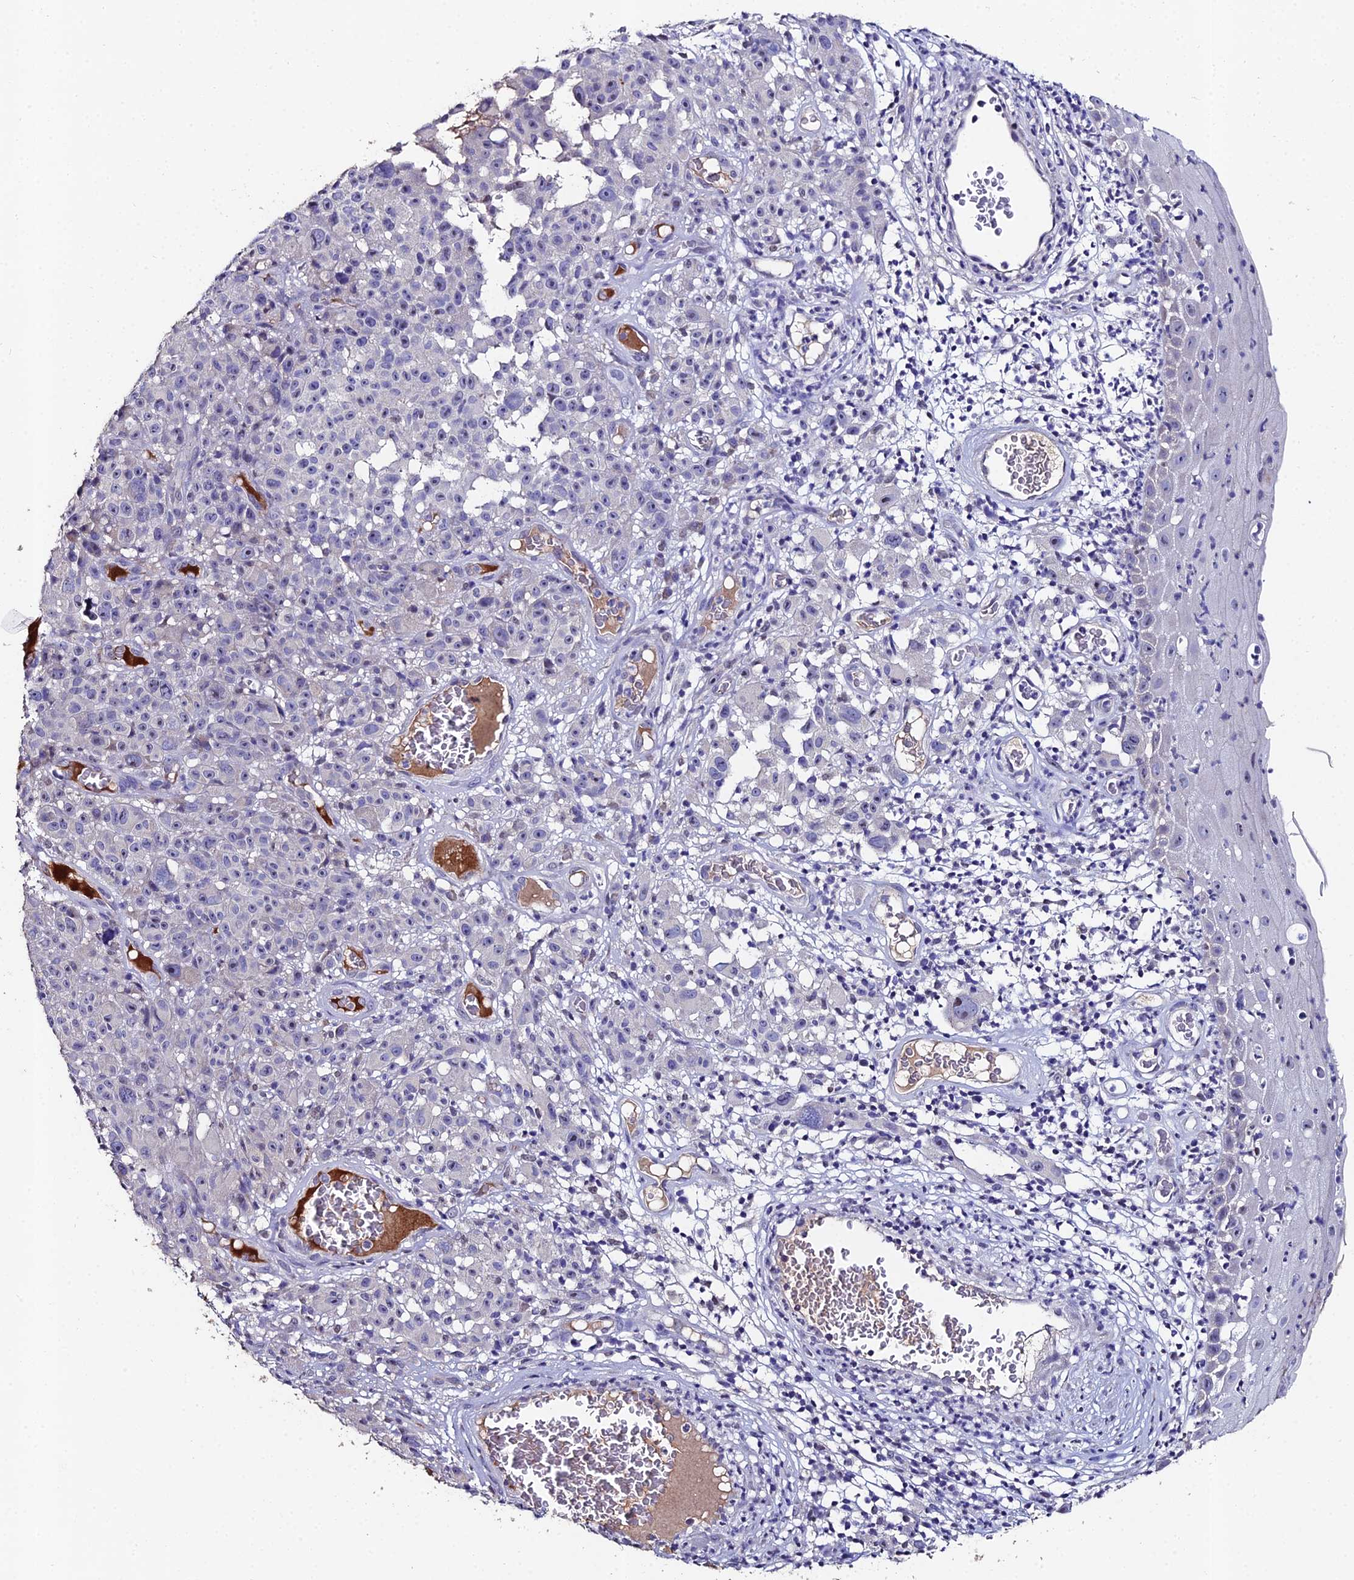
{"staining": {"intensity": "negative", "quantity": "none", "location": "none"}, "tissue": "melanoma", "cell_type": "Tumor cells", "image_type": "cancer", "snomed": [{"axis": "morphology", "description": "Malignant melanoma, NOS"}, {"axis": "topography", "description": "Skin"}], "caption": "Tumor cells show no significant protein expression in melanoma.", "gene": "ESRRG", "patient": {"sex": "female", "age": 82}}